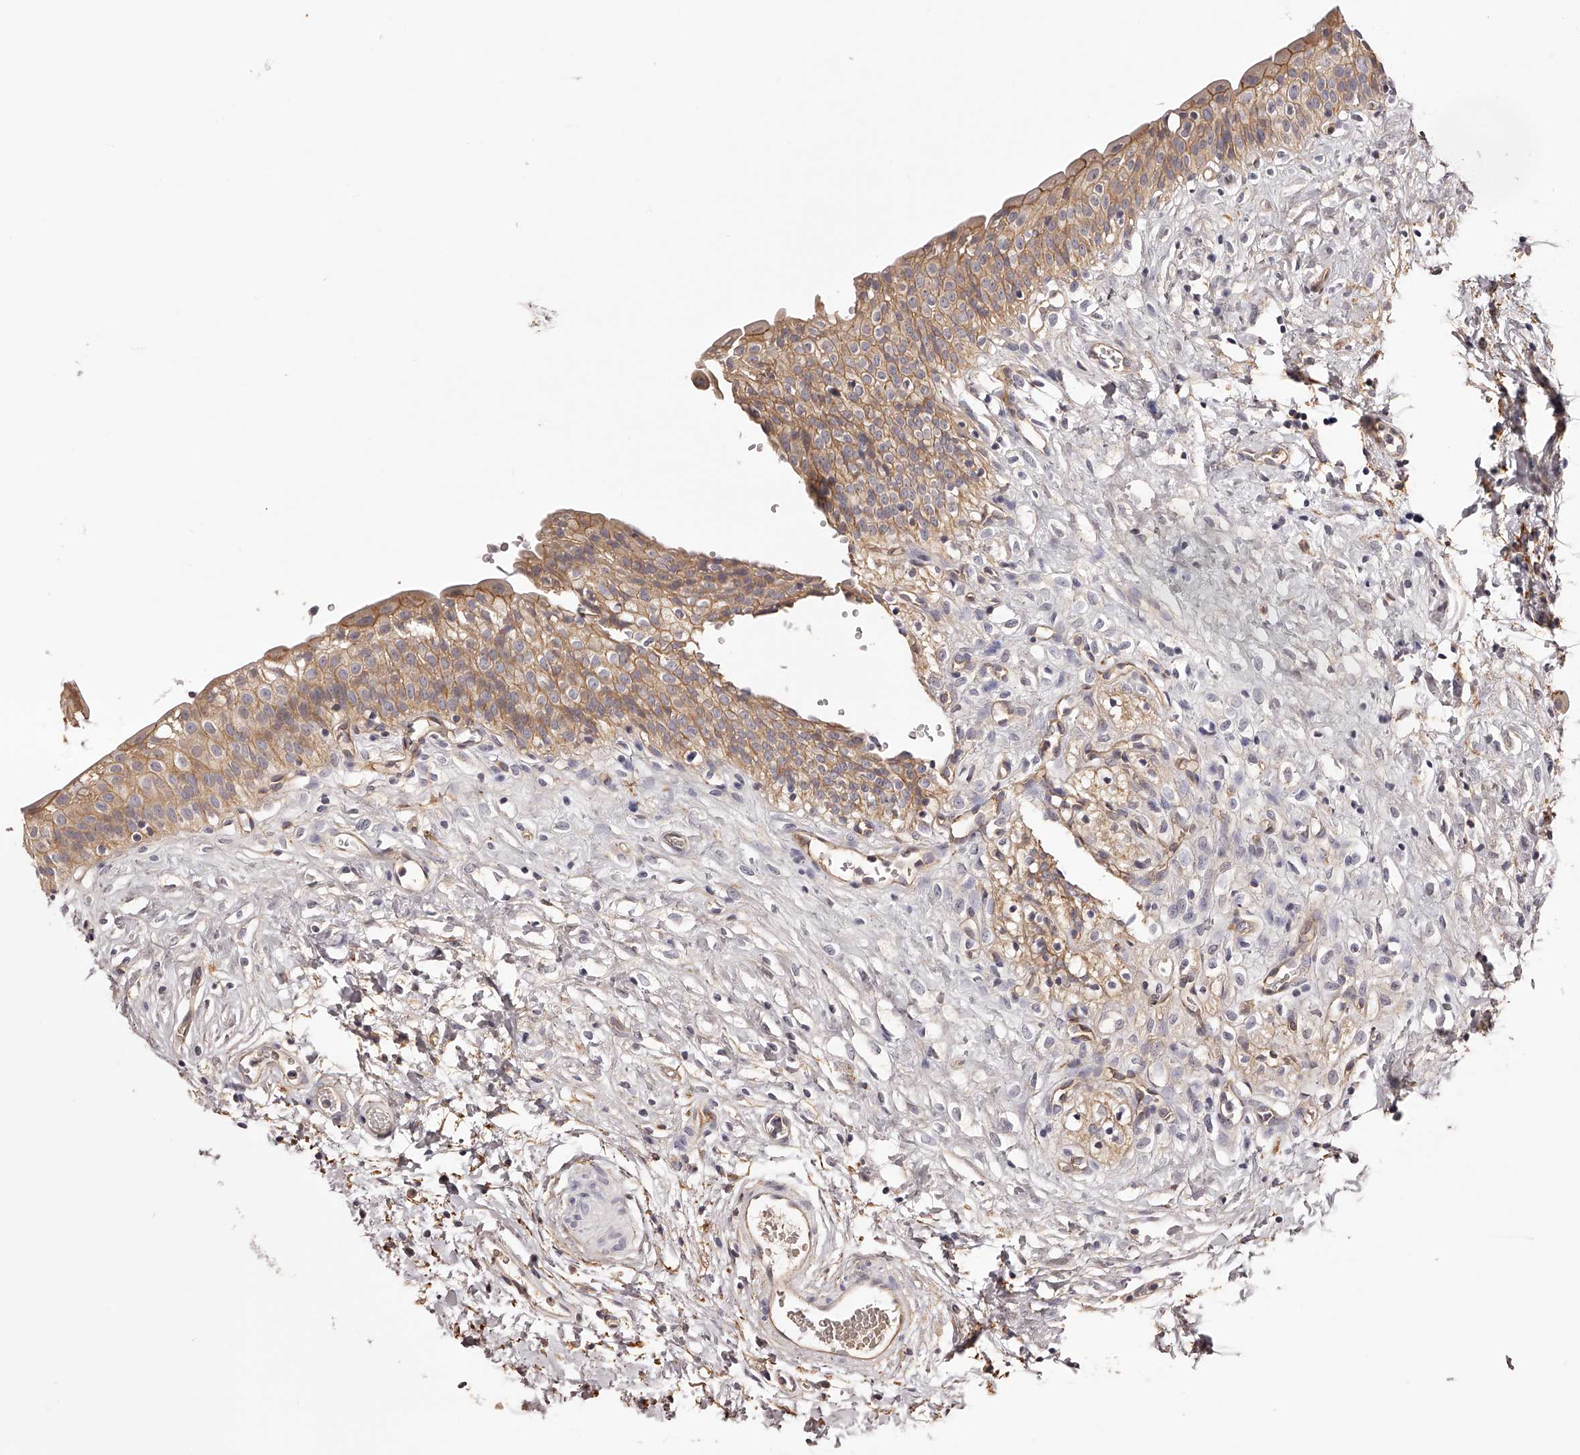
{"staining": {"intensity": "moderate", "quantity": "25%-75%", "location": "cytoplasmic/membranous"}, "tissue": "urinary bladder", "cell_type": "Urothelial cells", "image_type": "normal", "snomed": [{"axis": "morphology", "description": "Normal tissue, NOS"}, {"axis": "topography", "description": "Urinary bladder"}], "caption": "Urinary bladder stained for a protein (brown) exhibits moderate cytoplasmic/membranous positive positivity in about 25%-75% of urothelial cells.", "gene": "LTV1", "patient": {"sex": "male", "age": 51}}